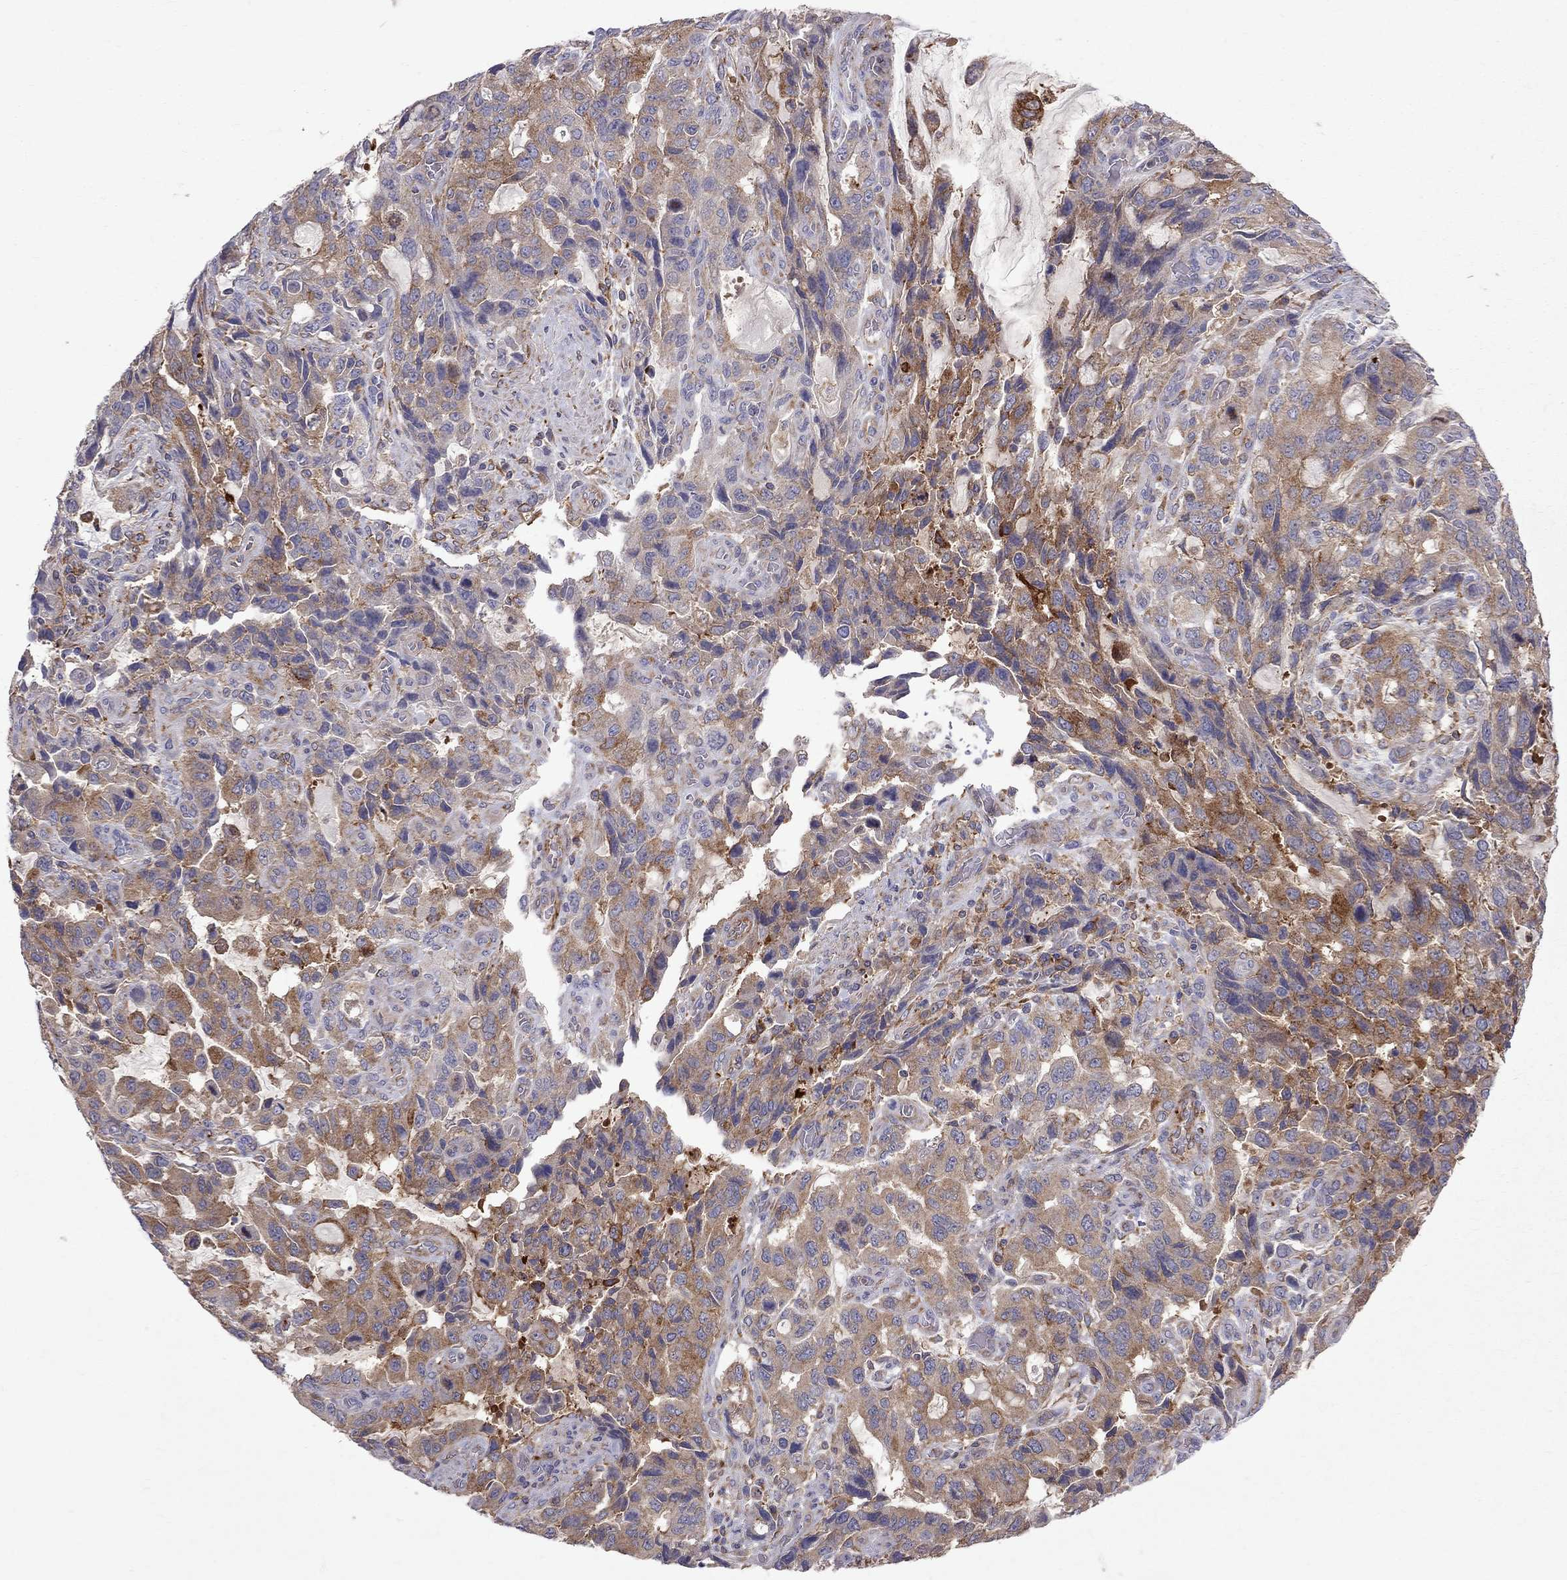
{"staining": {"intensity": "moderate", "quantity": ">75%", "location": "cytoplasmic/membranous"}, "tissue": "stomach cancer", "cell_type": "Tumor cells", "image_type": "cancer", "snomed": [{"axis": "morphology", "description": "Adenocarcinoma, NOS"}, {"axis": "topography", "description": "Stomach, upper"}], "caption": "Stomach cancer (adenocarcinoma) stained with a protein marker demonstrates moderate staining in tumor cells.", "gene": "EIF4E3", "patient": {"sex": "male", "age": 85}}